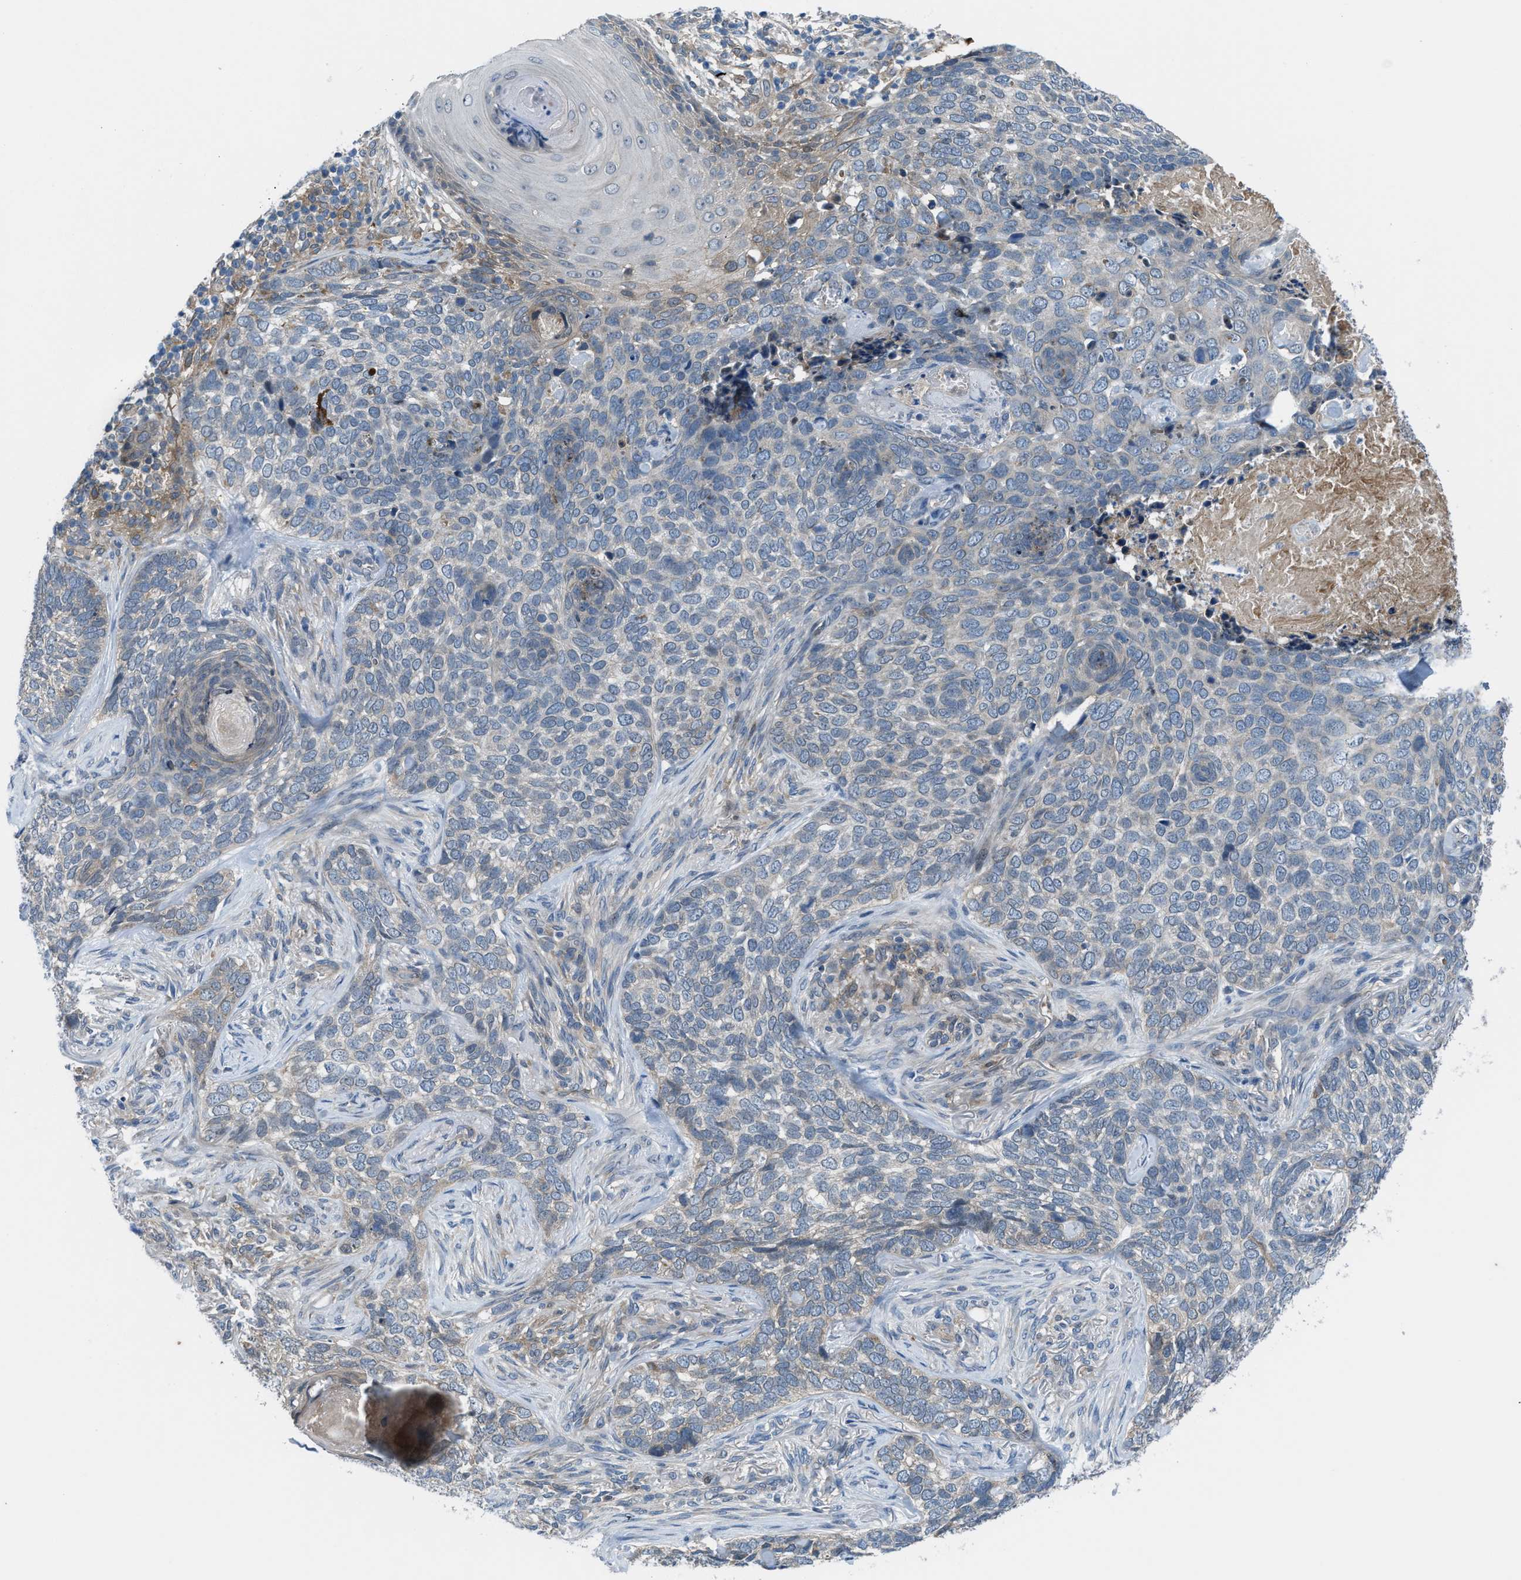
{"staining": {"intensity": "negative", "quantity": "none", "location": "none"}, "tissue": "skin cancer", "cell_type": "Tumor cells", "image_type": "cancer", "snomed": [{"axis": "morphology", "description": "Basal cell carcinoma"}, {"axis": "topography", "description": "Skin"}], "caption": "Immunohistochemistry (IHC) micrograph of human basal cell carcinoma (skin) stained for a protein (brown), which reveals no expression in tumor cells. (Stains: DAB (3,3'-diaminobenzidine) immunohistochemistry with hematoxylin counter stain, Microscopy: brightfield microscopy at high magnification).", "gene": "BAZ2B", "patient": {"sex": "female", "age": 64}}